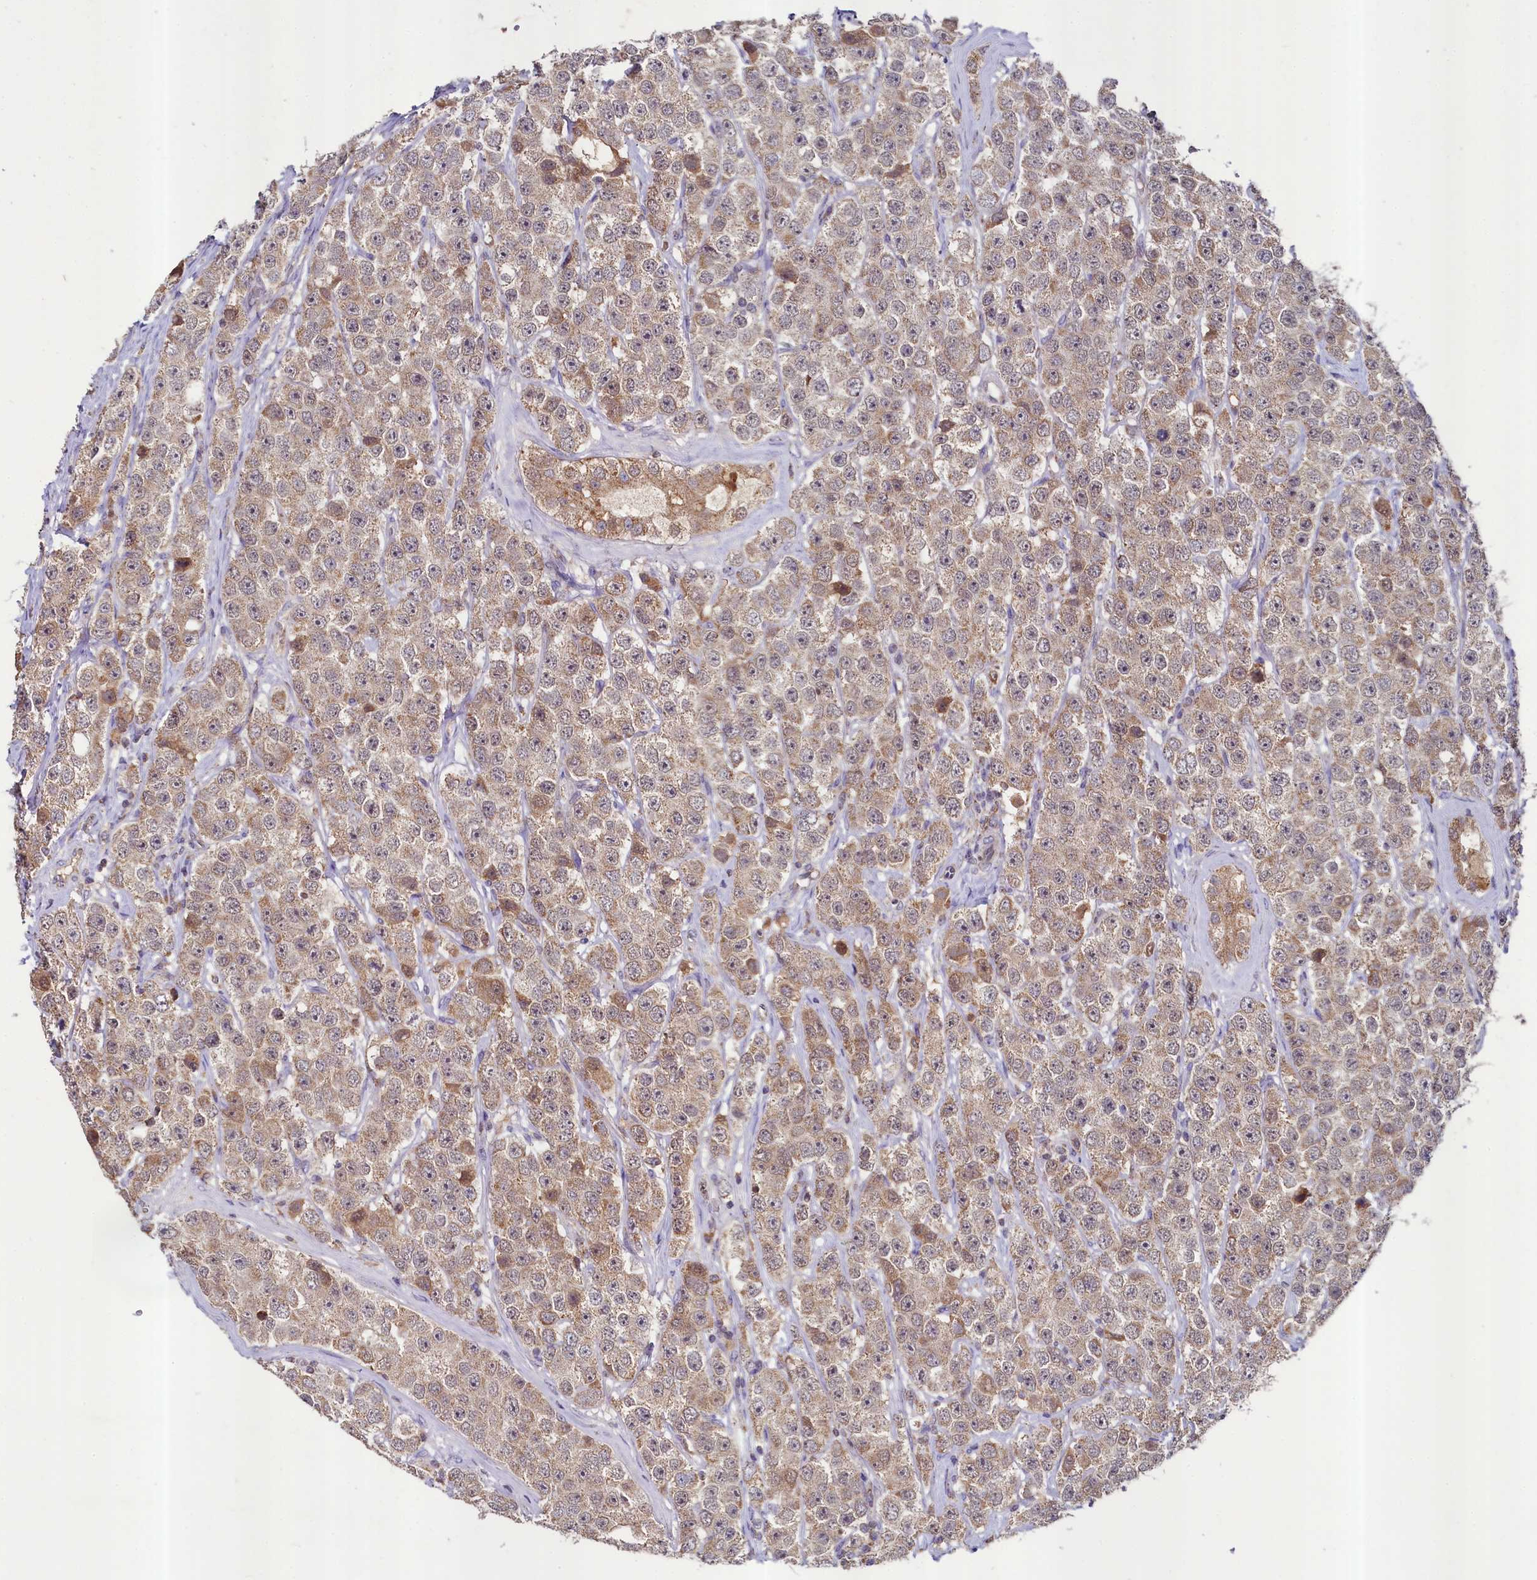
{"staining": {"intensity": "moderate", "quantity": ">75%", "location": "cytoplasmic/membranous"}, "tissue": "testis cancer", "cell_type": "Tumor cells", "image_type": "cancer", "snomed": [{"axis": "morphology", "description": "Seminoma, NOS"}, {"axis": "topography", "description": "Testis"}], "caption": "An image of human seminoma (testis) stained for a protein reveals moderate cytoplasmic/membranous brown staining in tumor cells.", "gene": "METTL4", "patient": {"sex": "male", "age": 28}}